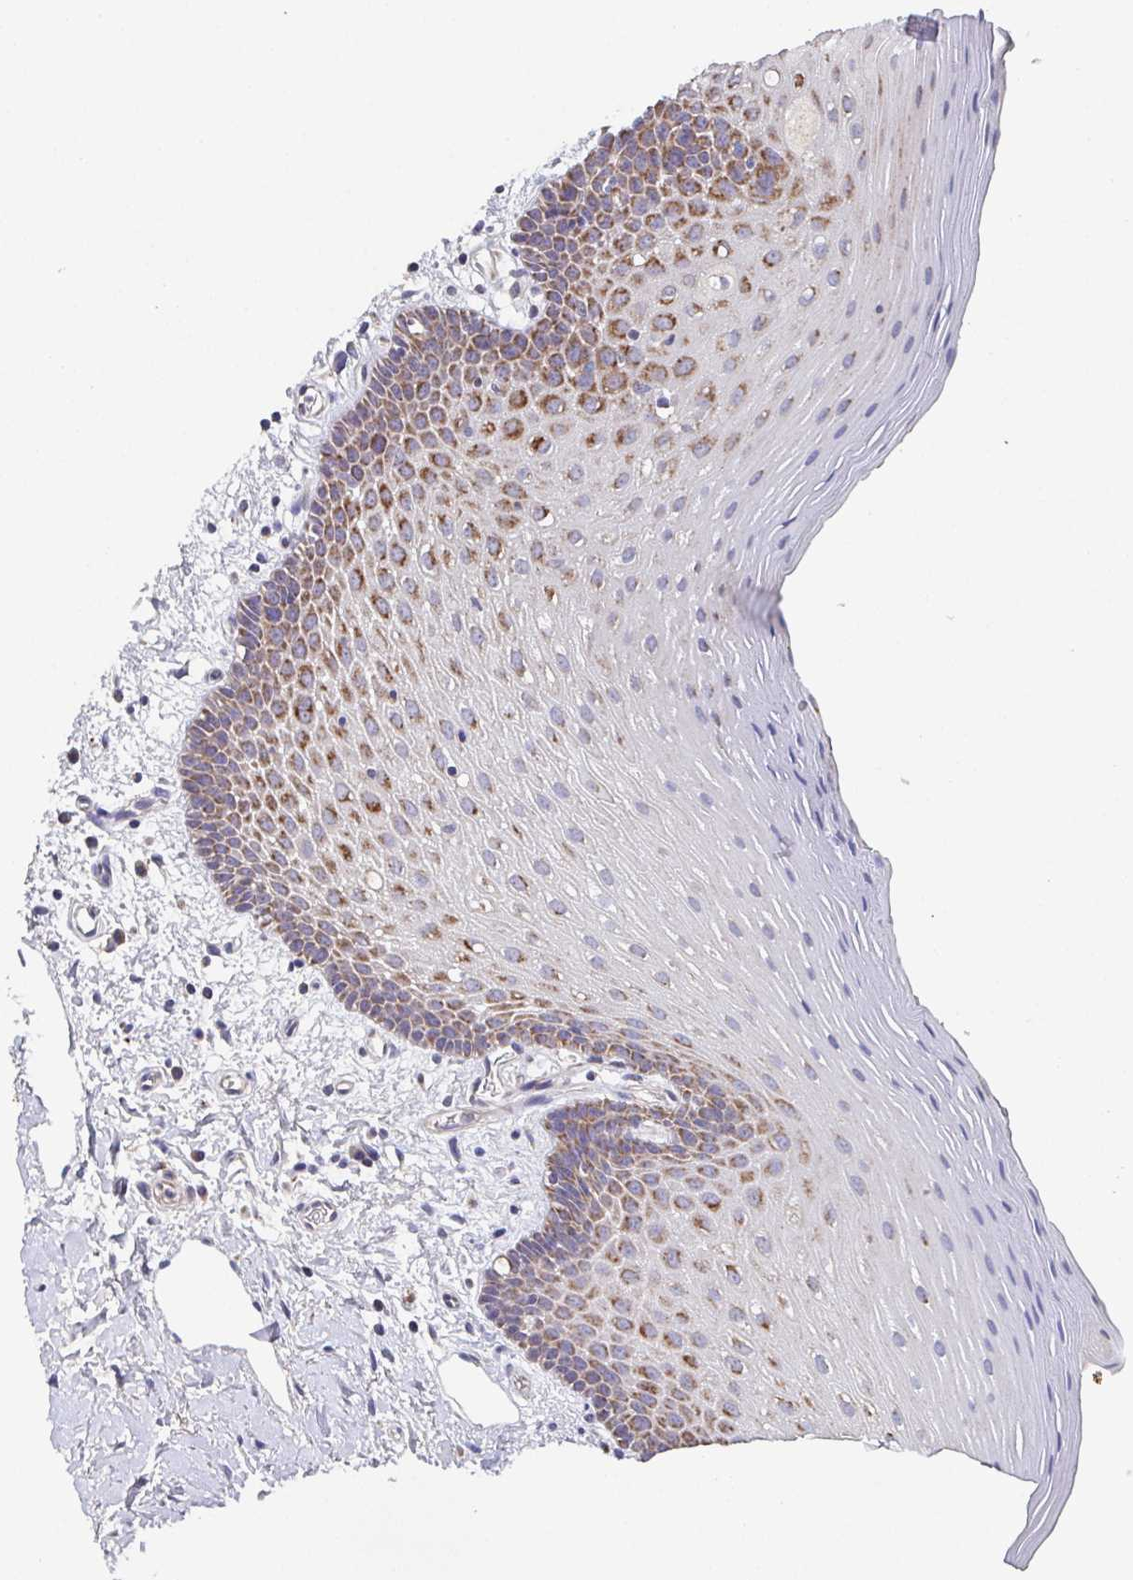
{"staining": {"intensity": "moderate", "quantity": "25%-75%", "location": "cytoplasmic/membranous"}, "tissue": "oral mucosa", "cell_type": "Squamous epithelial cells", "image_type": "normal", "snomed": [{"axis": "morphology", "description": "Normal tissue, NOS"}, {"axis": "topography", "description": "Oral tissue"}], "caption": "An IHC image of unremarkable tissue is shown. Protein staining in brown labels moderate cytoplasmic/membranous positivity in oral mucosa within squamous epithelial cells.", "gene": "MT", "patient": {"sex": "female", "age": 43}}